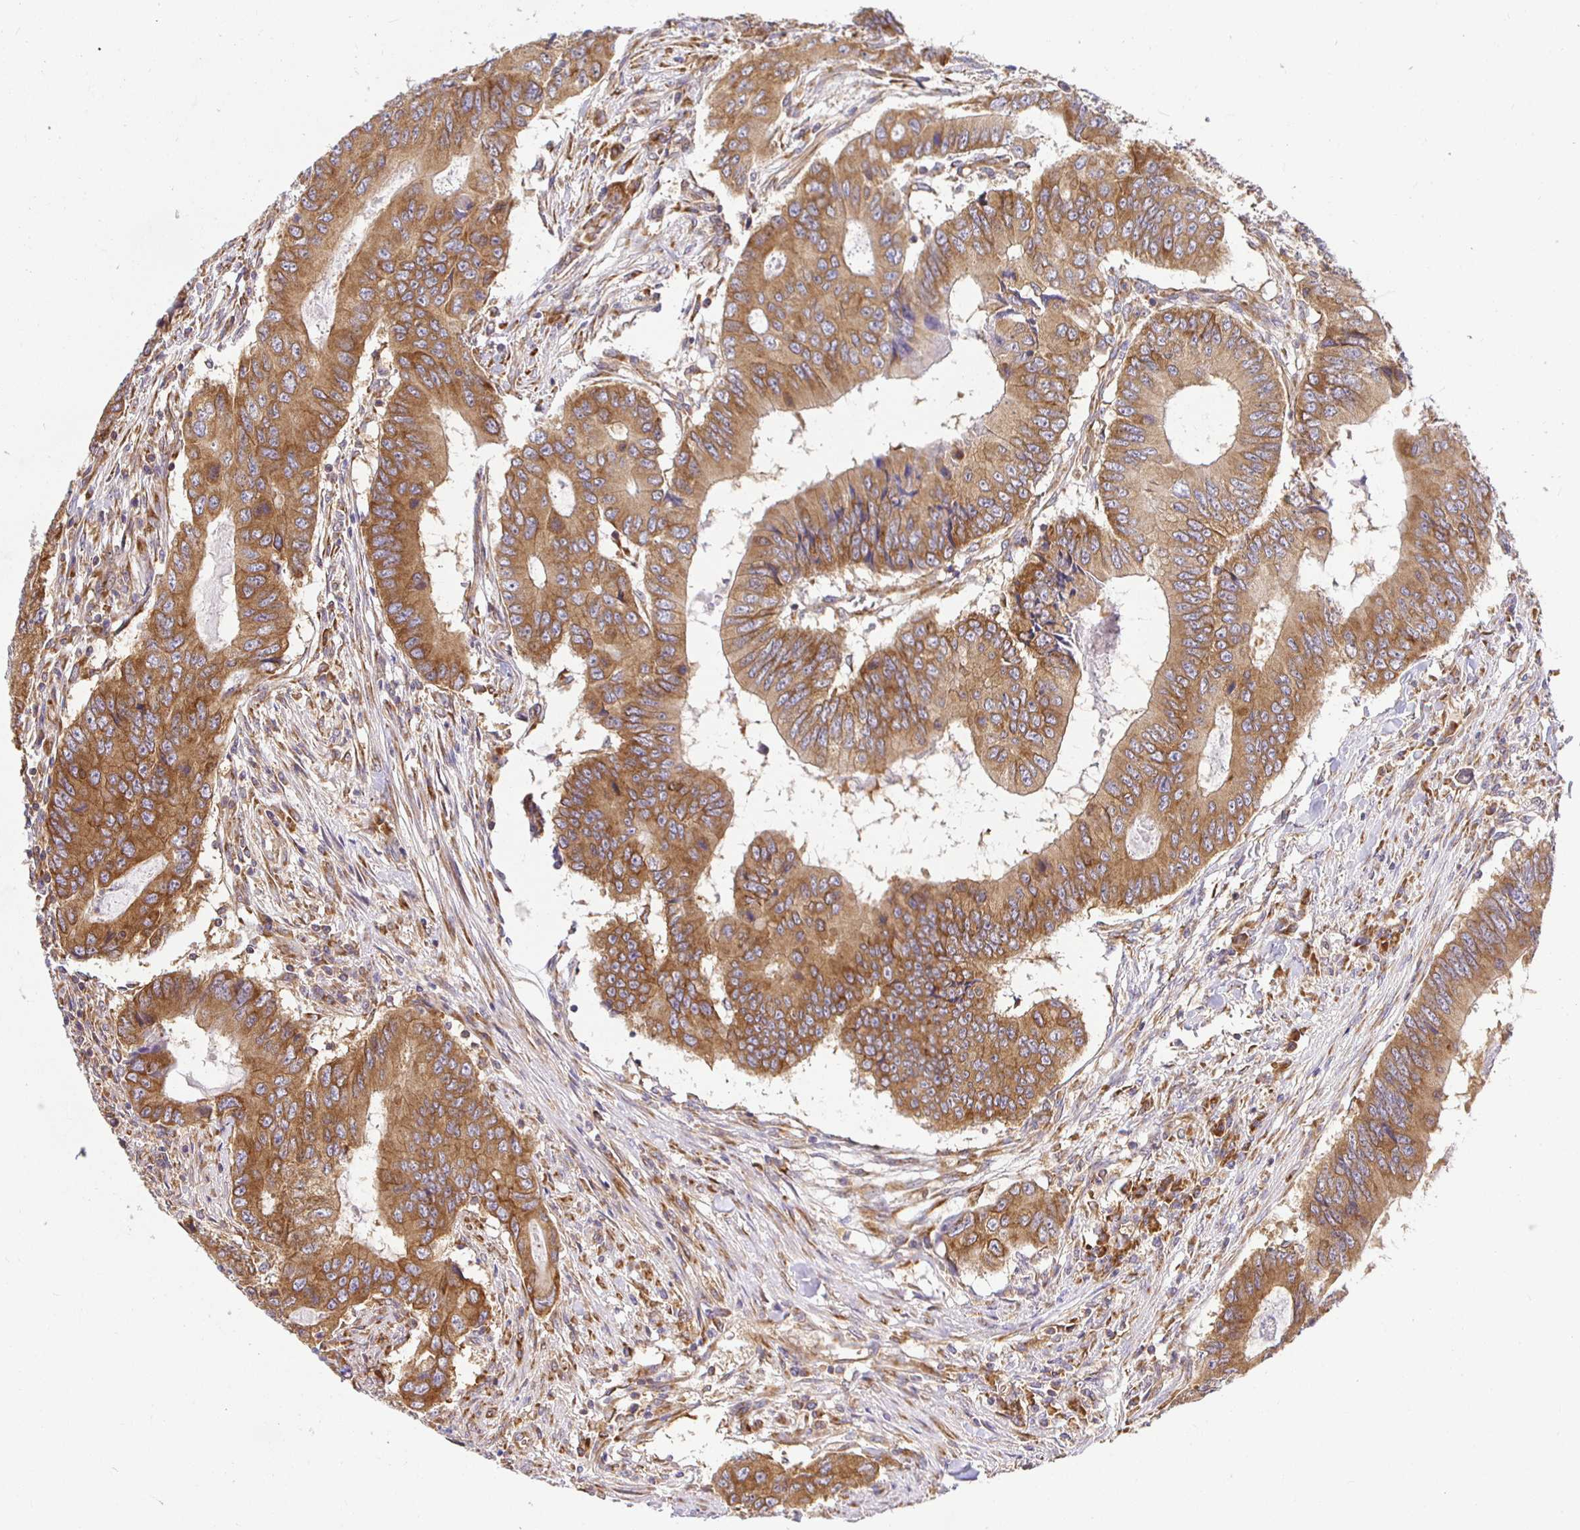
{"staining": {"intensity": "moderate", "quantity": ">75%", "location": "cytoplasmic/membranous"}, "tissue": "colorectal cancer", "cell_type": "Tumor cells", "image_type": "cancer", "snomed": [{"axis": "morphology", "description": "Adenocarcinoma, NOS"}, {"axis": "topography", "description": "Colon"}], "caption": "Immunohistochemical staining of human colorectal cancer shows medium levels of moderate cytoplasmic/membranous expression in about >75% of tumor cells. Nuclei are stained in blue.", "gene": "IRAK1", "patient": {"sex": "male", "age": 53}}